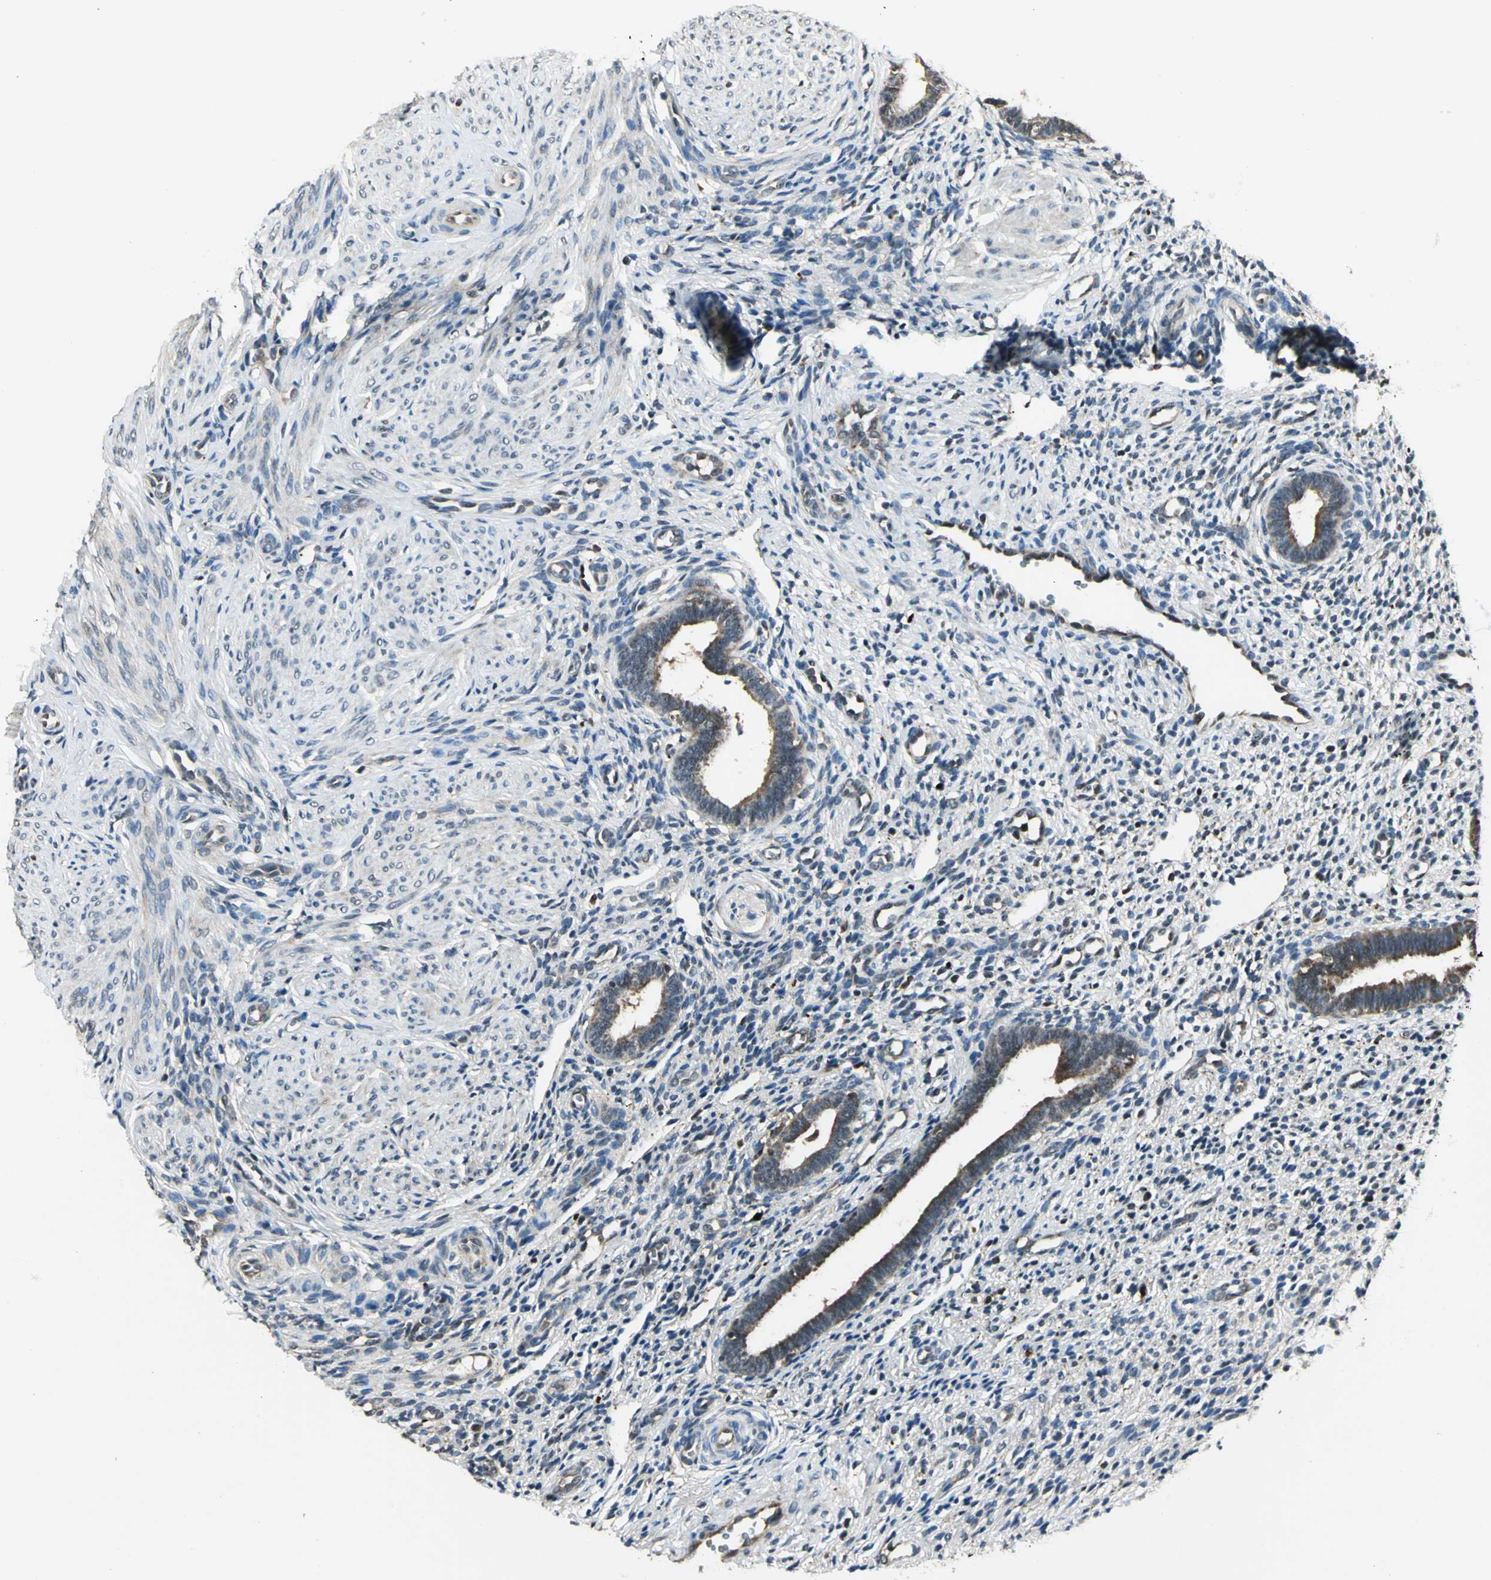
{"staining": {"intensity": "negative", "quantity": "none", "location": "none"}, "tissue": "endometrium", "cell_type": "Cells in endometrial stroma", "image_type": "normal", "snomed": [{"axis": "morphology", "description": "Normal tissue, NOS"}, {"axis": "topography", "description": "Endometrium"}], "caption": "IHC of benign endometrium exhibits no staining in cells in endometrial stroma. (Immunohistochemistry, brightfield microscopy, high magnification).", "gene": "PPP1R13L", "patient": {"sex": "female", "age": 27}}